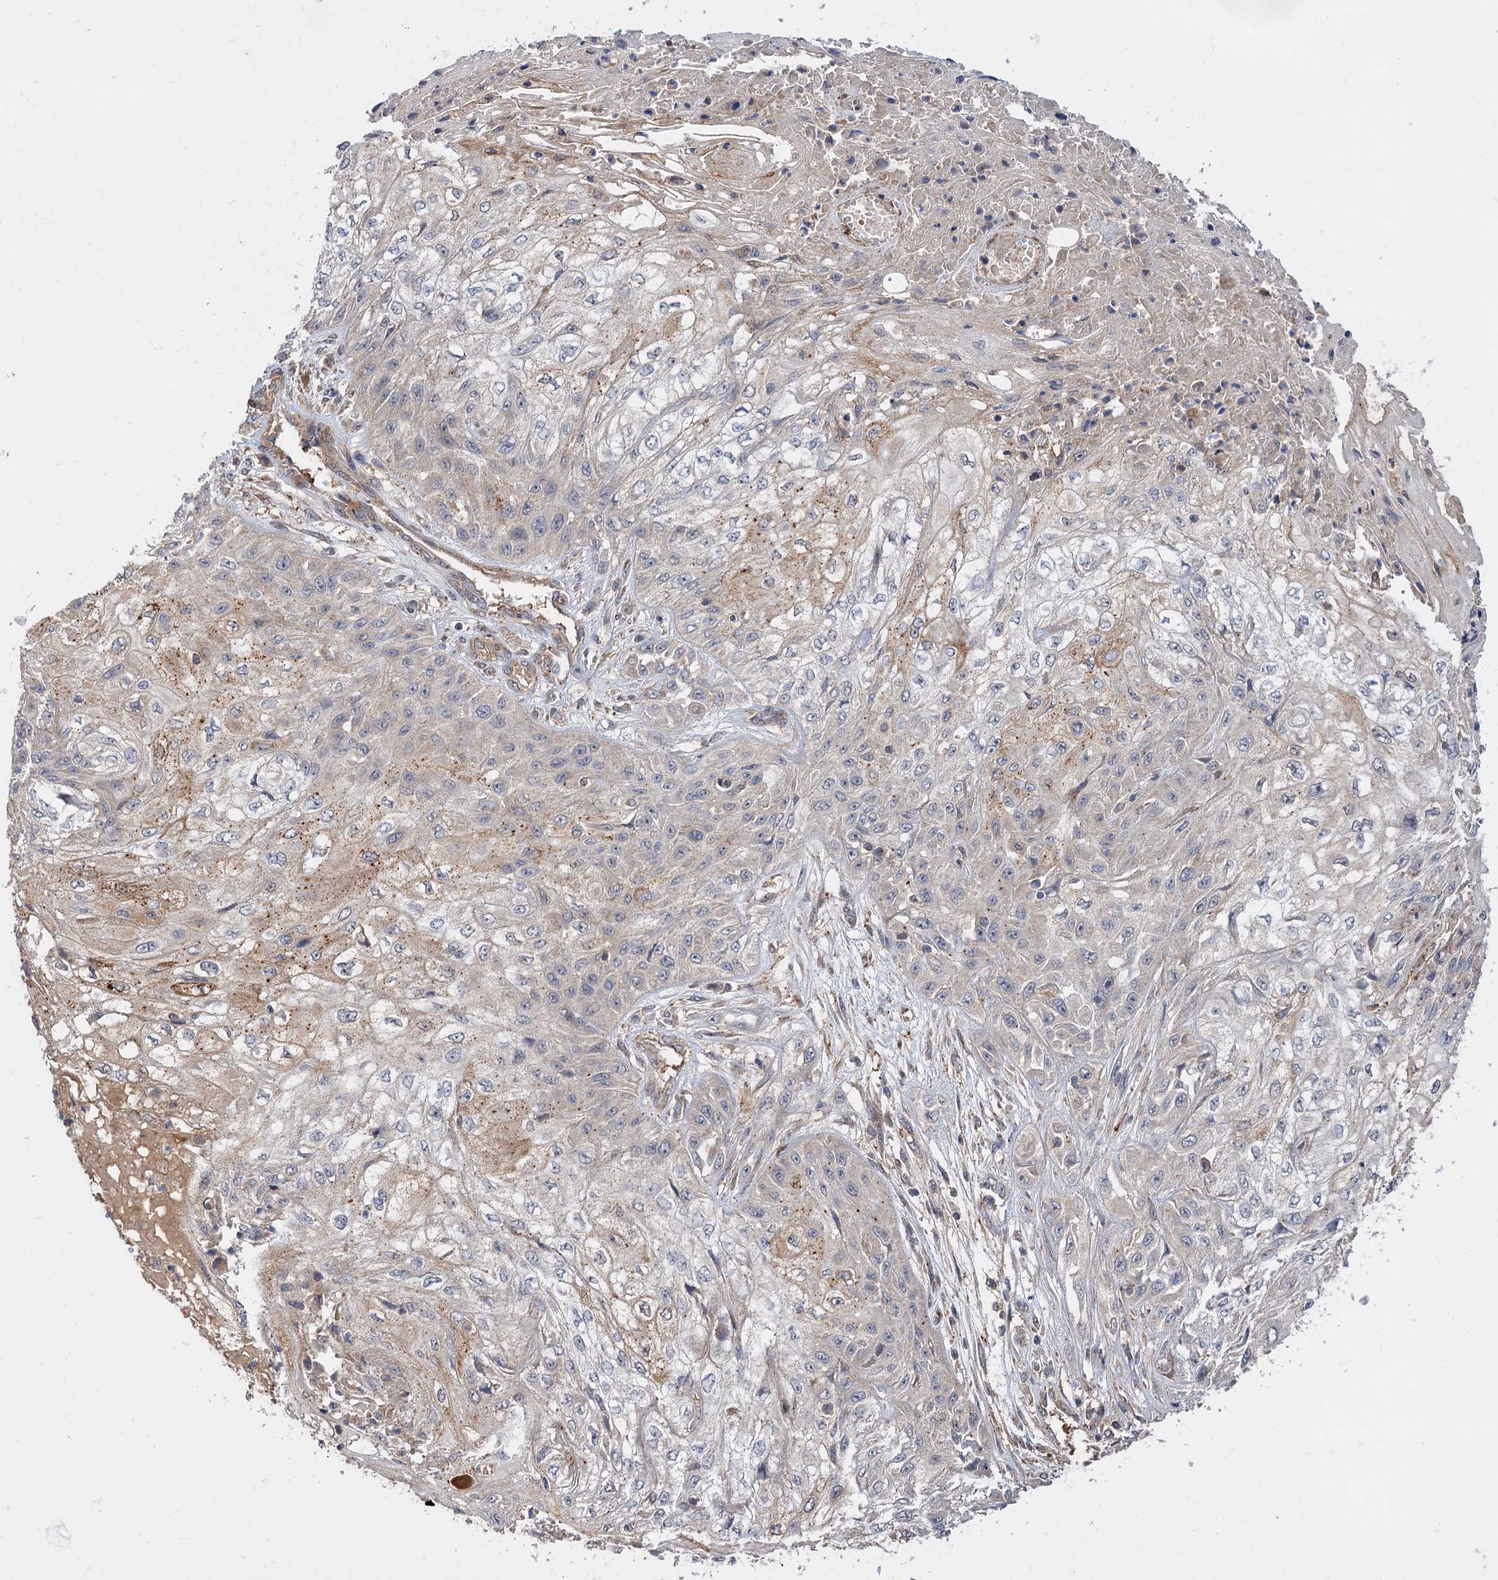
{"staining": {"intensity": "weak", "quantity": "<25%", "location": "cytoplasmic/membranous"}, "tissue": "skin cancer", "cell_type": "Tumor cells", "image_type": "cancer", "snomed": [{"axis": "morphology", "description": "Squamous cell carcinoma, NOS"}, {"axis": "morphology", "description": "Squamous cell carcinoma, metastatic, NOS"}, {"axis": "topography", "description": "Skin"}, {"axis": "topography", "description": "Lymph node"}], "caption": "DAB (3,3'-diaminobenzidine) immunohistochemical staining of squamous cell carcinoma (skin) shows no significant expression in tumor cells. (Stains: DAB IHC with hematoxylin counter stain, Microscopy: brightfield microscopy at high magnification).", "gene": "FBXW8", "patient": {"sex": "male", "age": 75}}